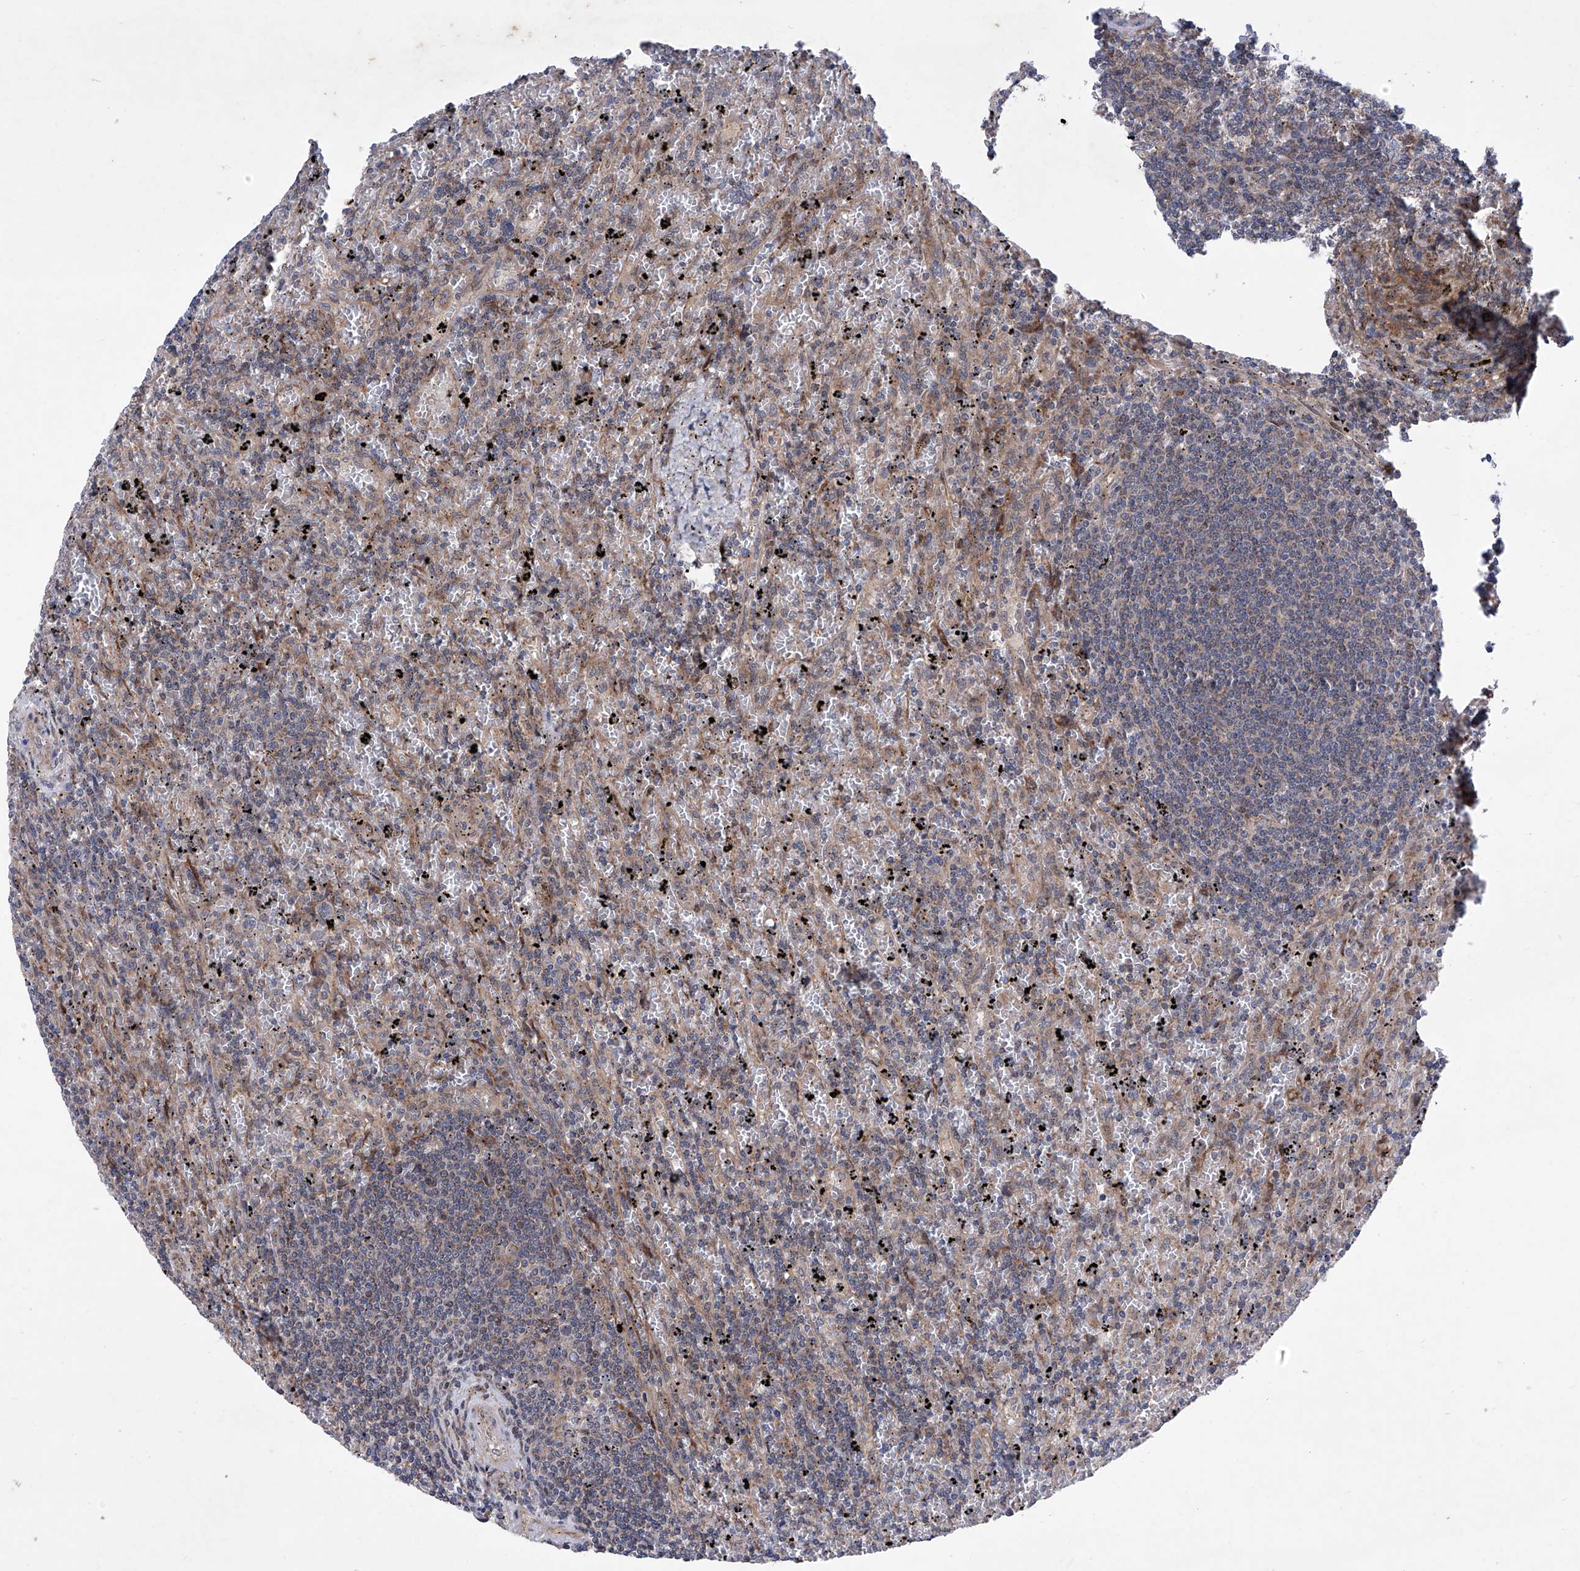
{"staining": {"intensity": "weak", "quantity": "<25%", "location": "cytoplasmic/membranous"}, "tissue": "lymphoma", "cell_type": "Tumor cells", "image_type": "cancer", "snomed": [{"axis": "morphology", "description": "Malignant lymphoma, non-Hodgkin's type, Low grade"}, {"axis": "topography", "description": "Spleen"}], "caption": "The micrograph demonstrates no significant staining in tumor cells of lymphoma.", "gene": "KTI12", "patient": {"sex": "male", "age": 76}}